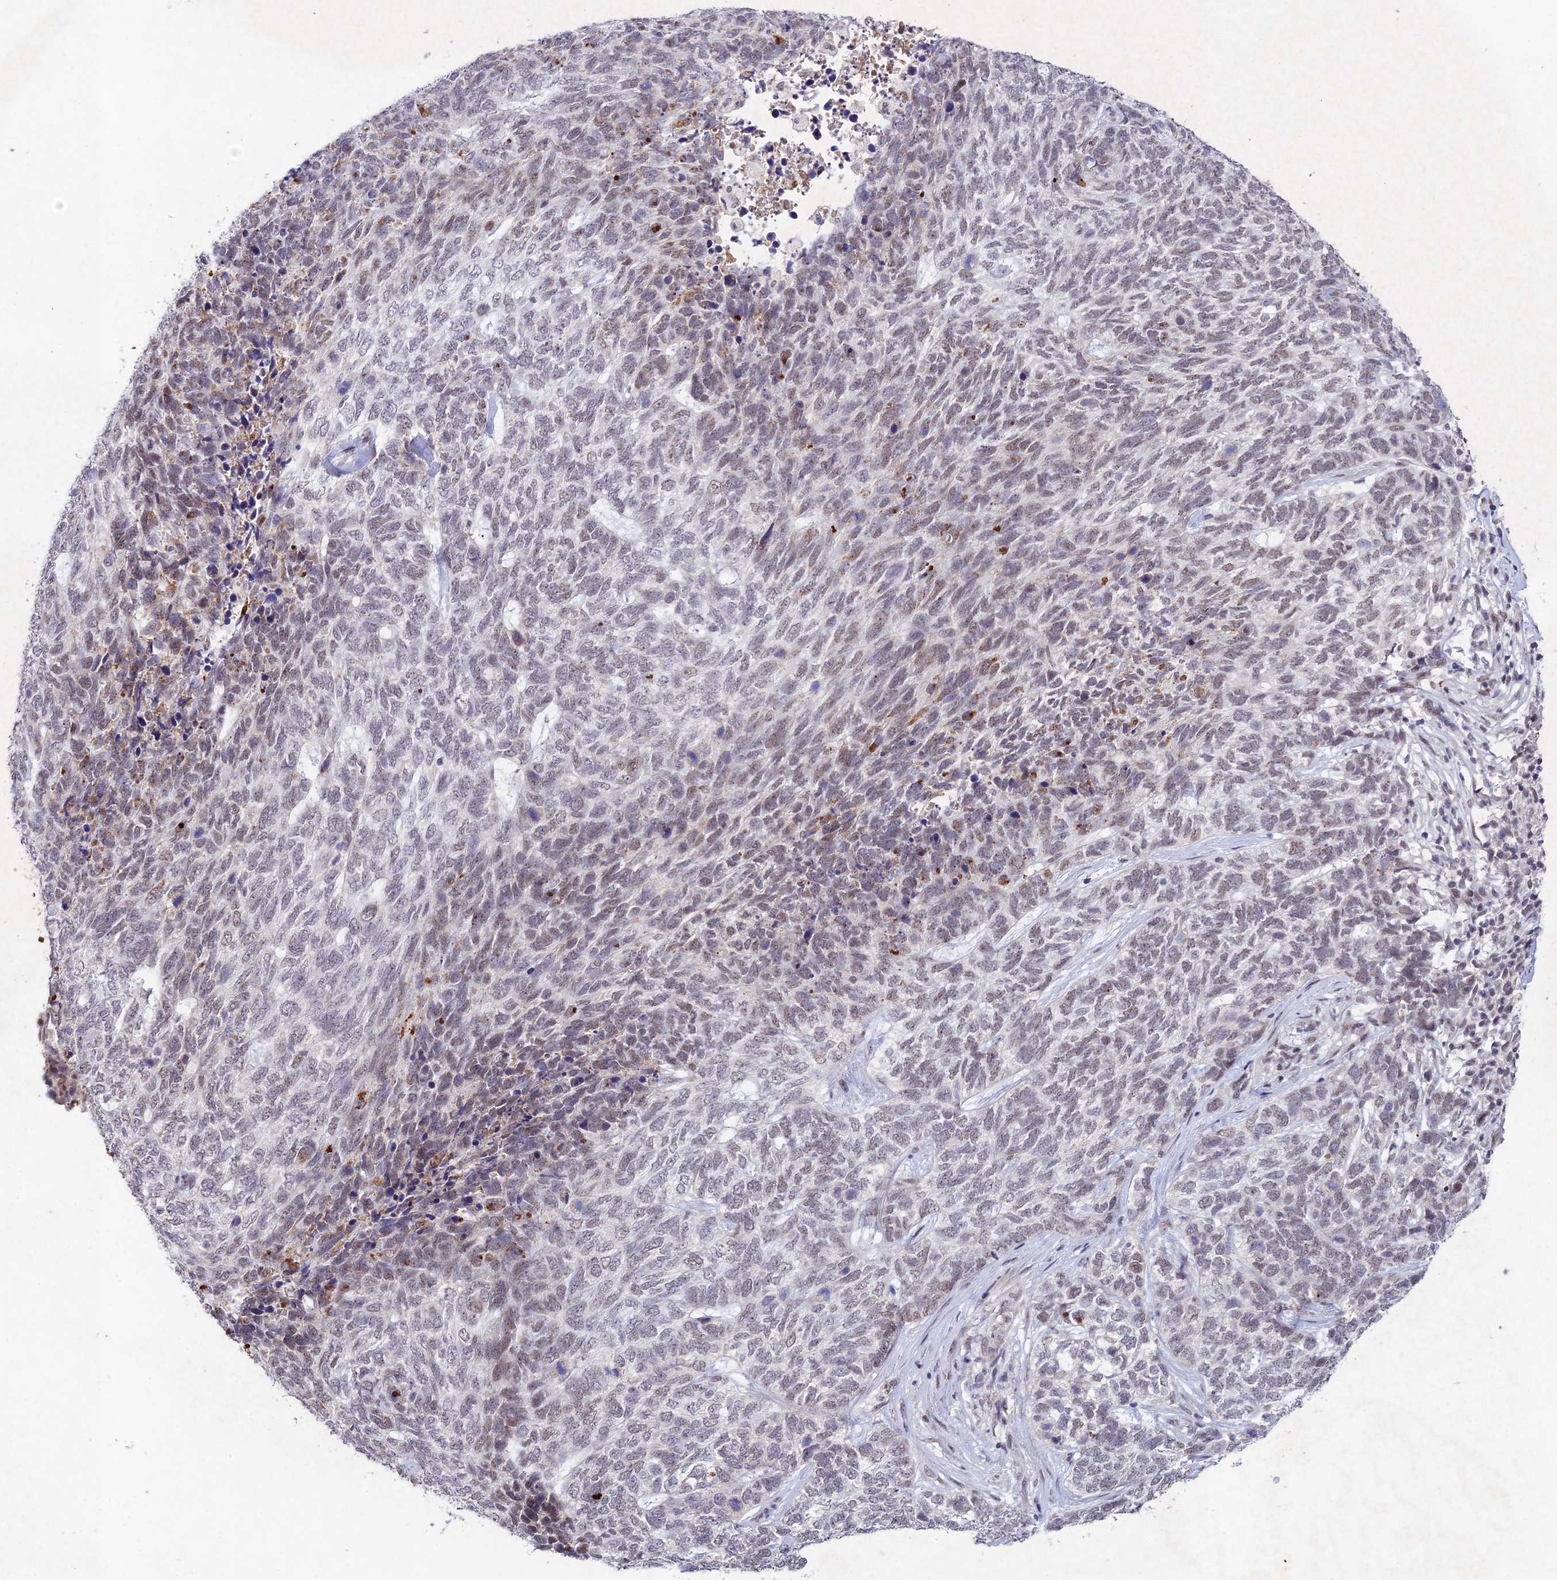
{"staining": {"intensity": "weak", "quantity": "<25%", "location": "nuclear"}, "tissue": "skin cancer", "cell_type": "Tumor cells", "image_type": "cancer", "snomed": [{"axis": "morphology", "description": "Basal cell carcinoma"}, {"axis": "topography", "description": "Skin"}], "caption": "The photomicrograph reveals no staining of tumor cells in skin cancer. (DAB immunohistochemistry visualized using brightfield microscopy, high magnification).", "gene": "RAVER1", "patient": {"sex": "female", "age": 65}}